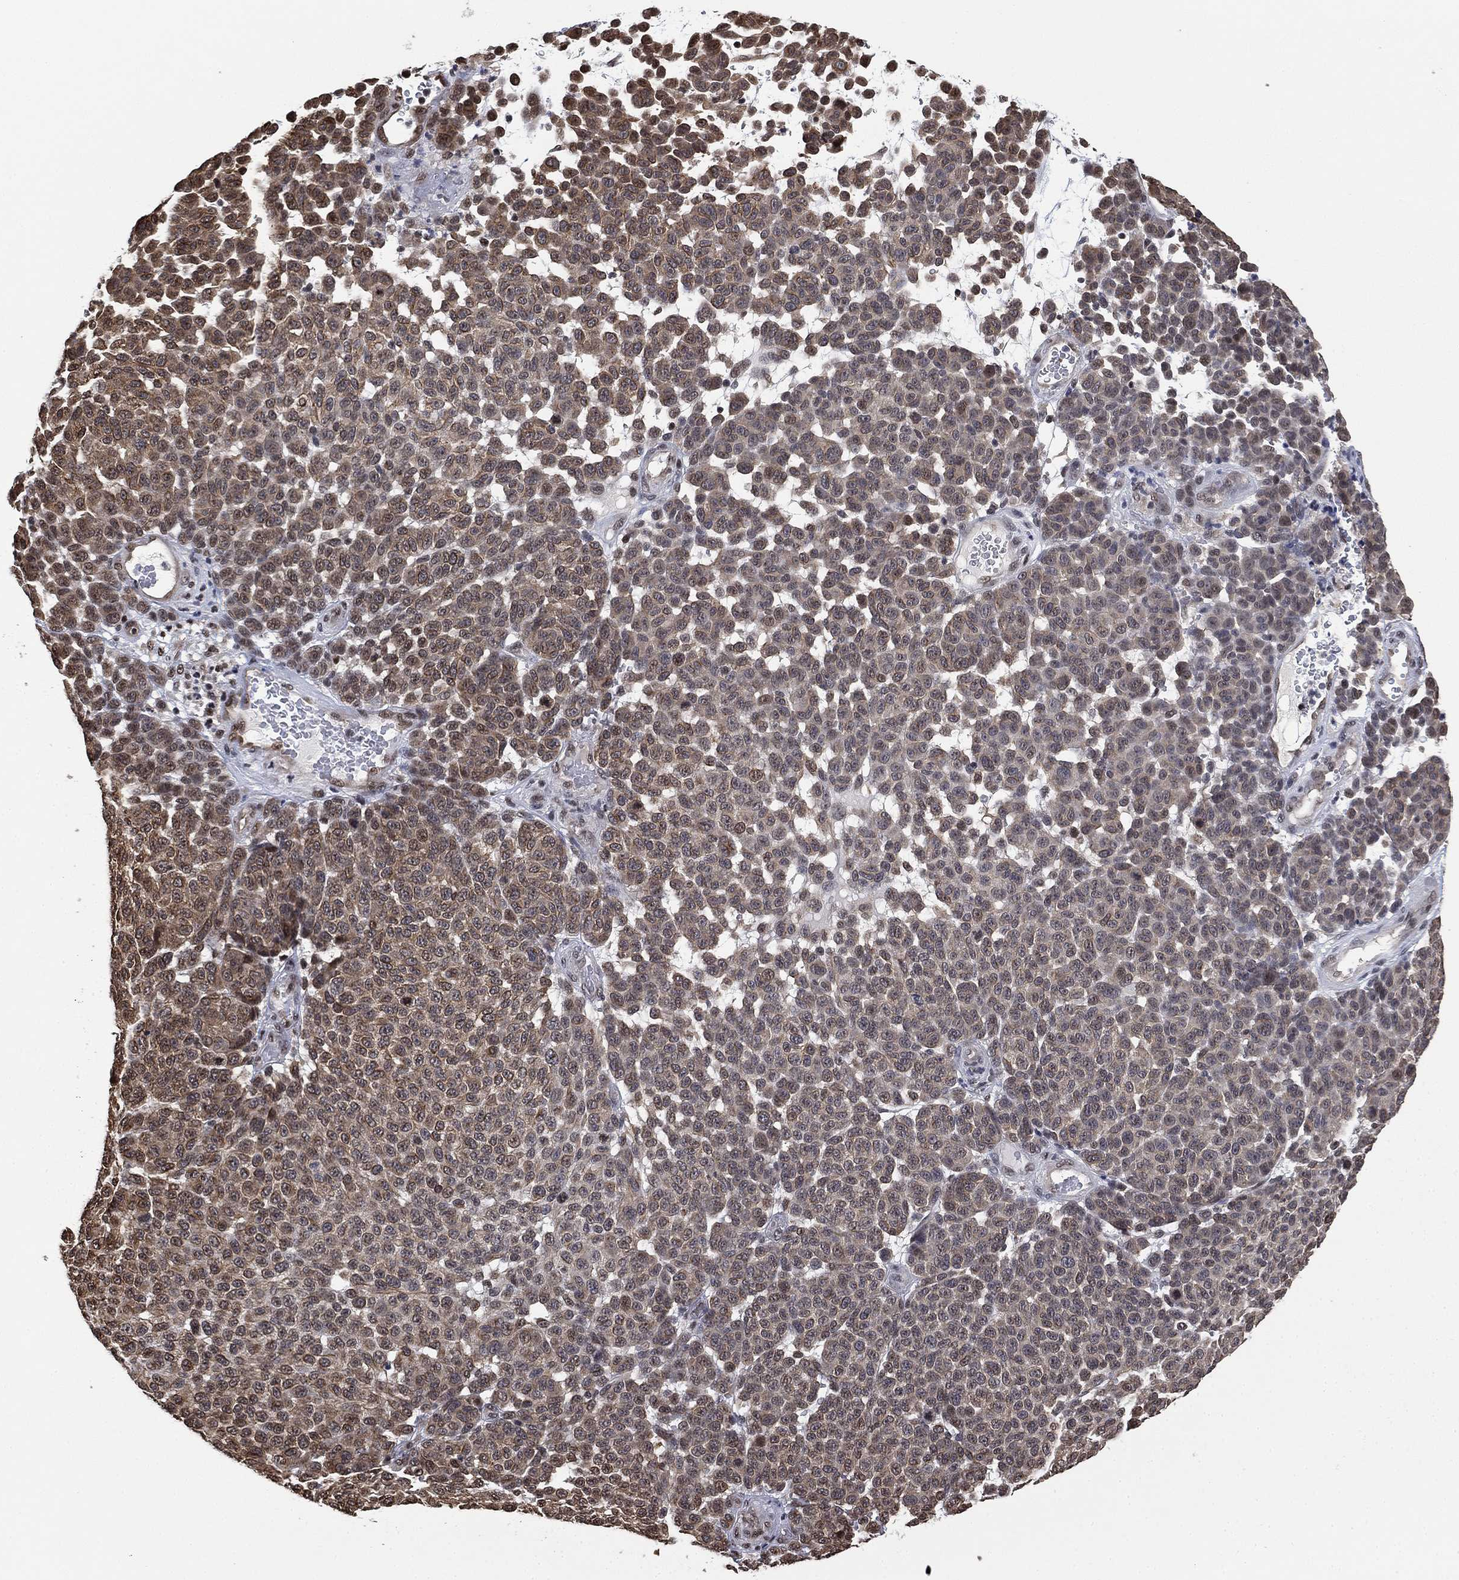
{"staining": {"intensity": "moderate", "quantity": "<25%", "location": "cytoplasmic/membranous"}, "tissue": "melanoma", "cell_type": "Tumor cells", "image_type": "cancer", "snomed": [{"axis": "morphology", "description": "Malignant melanoma, NOS"}, {"axis": "topography", "description": "Skin"}], "caption": "Tumor cells reveal low levels of moderate cytoplasmic/membranous expression in approximately <25% of cells in melanoma.", "gene": "ZSCAN30", "patient": {"sex": "male", "age": 59}}